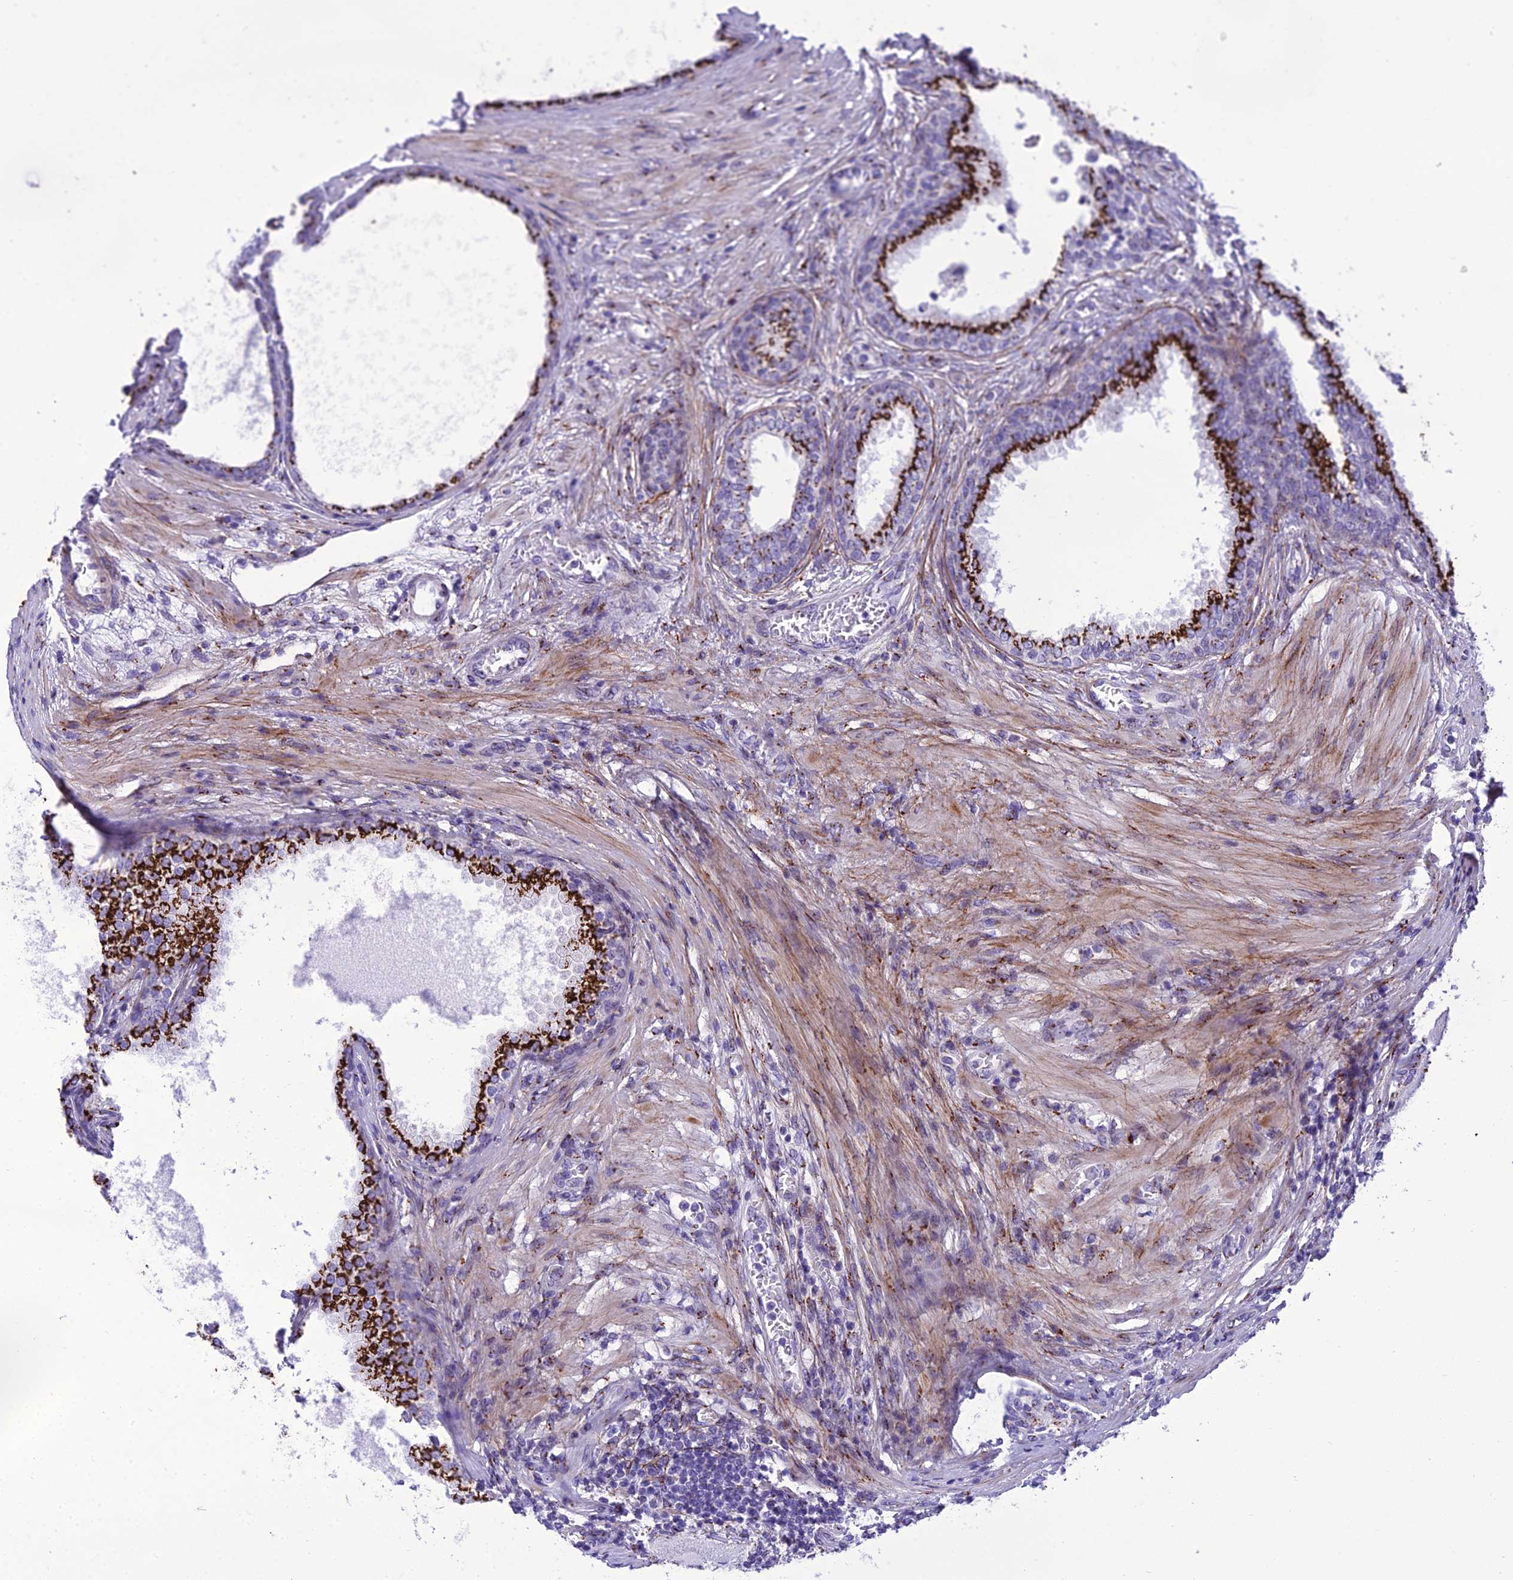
{"staining": {"intensity": "strong", "quantity": ">75%", "location": "cytoplasmic/membranous"}, "tissue": "prostate", "cell_type": "Glandular cells", "image_type": "normal", "snomed": [{"axis": "morphology", "description": "Normal tissue, NOS"}, {"axis": "topography", "description": "Prostate"}], "caption": "This photomicrograph exhibits immunohistochemistry (IHC) staining of benign prostate, with high strong cytoplasmic/membranous expression in approximately >75% of glandular cells.", "gene": "GOLM2", "patient": {"sex": "male", "age": 76}}